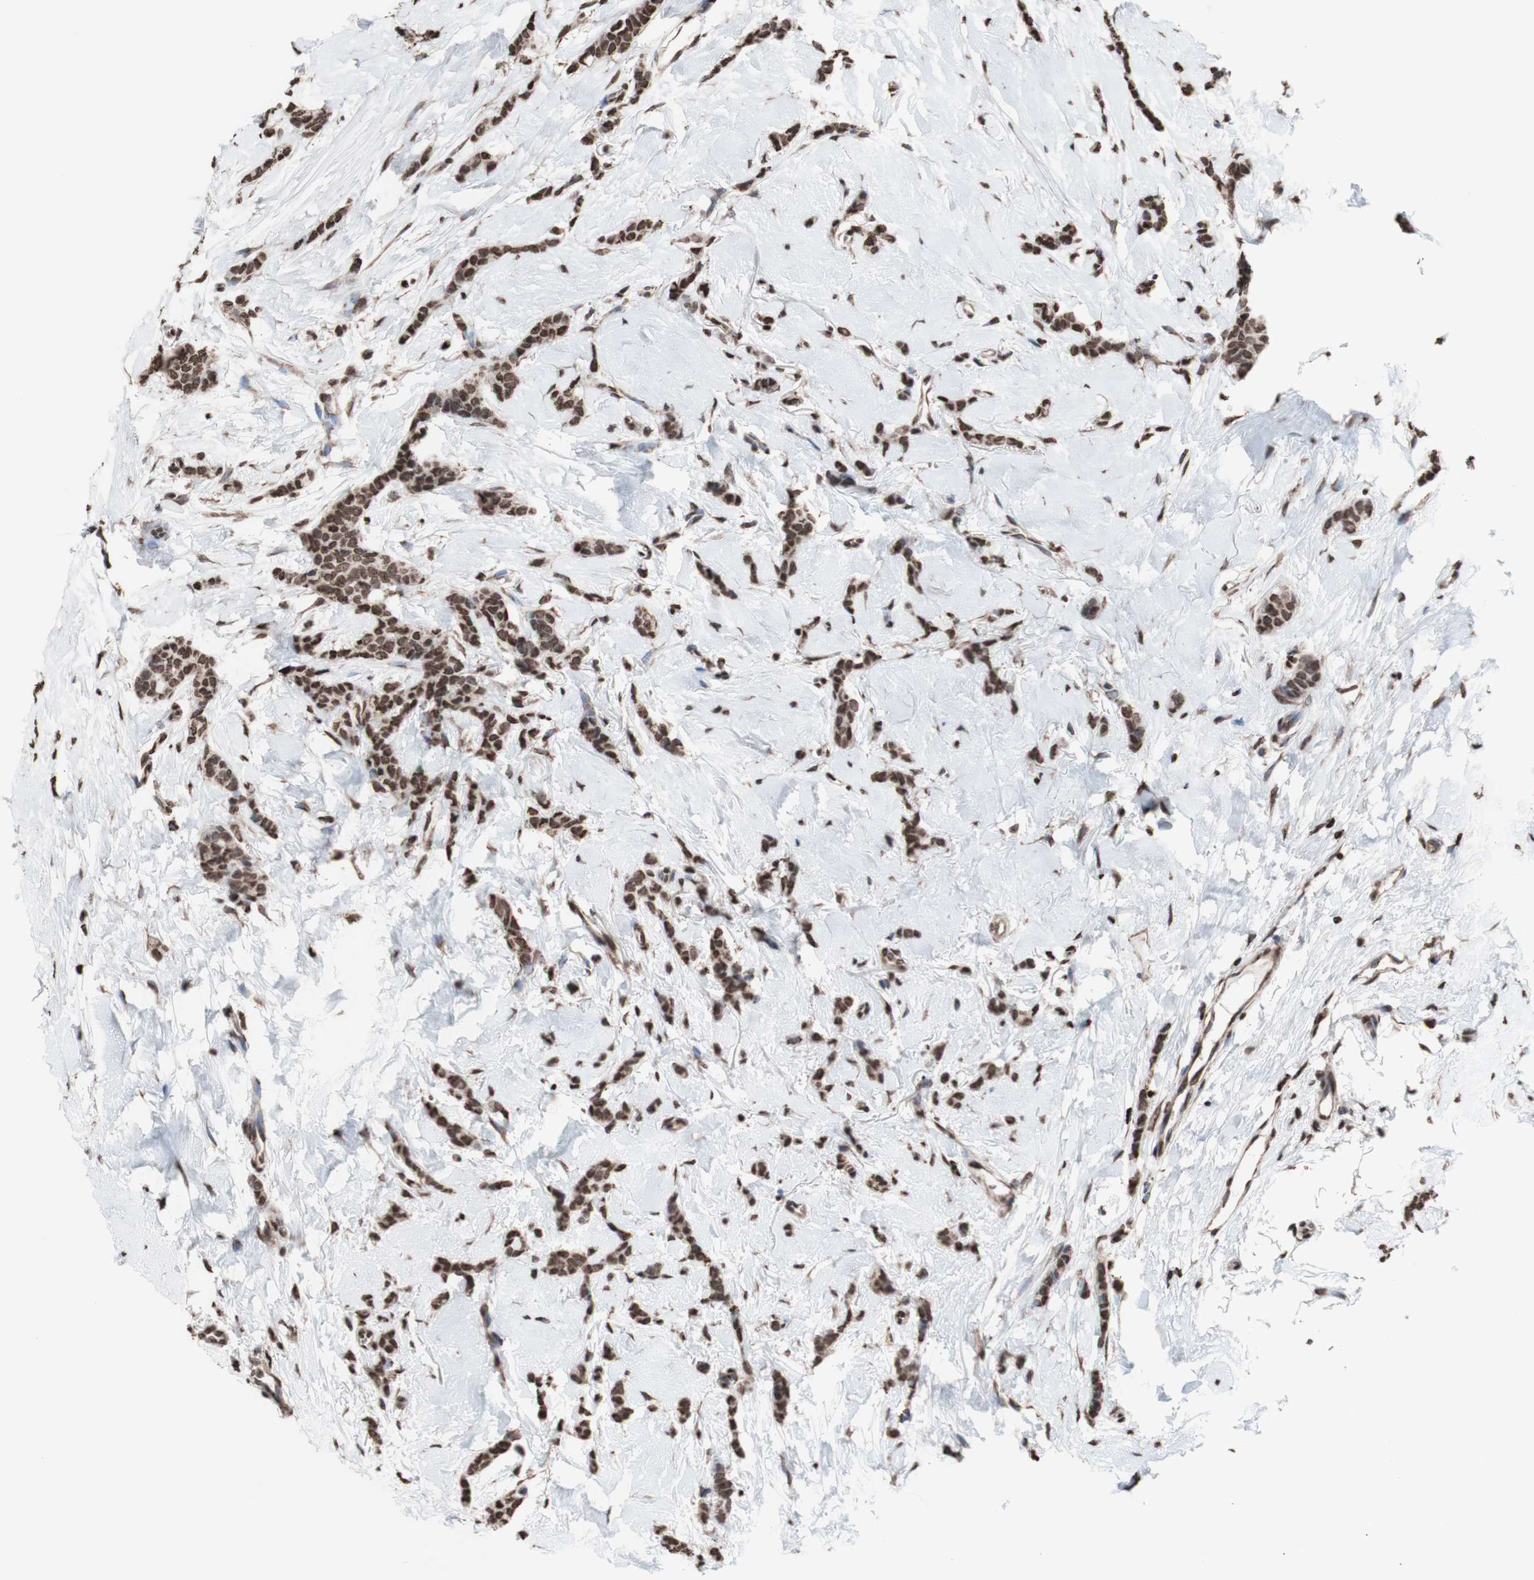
{"staining": {"intensity": "moderate", "quantity": ">75%", "location": "nuclear"}, "tissue": "breast cancer", "cell_type": "Tumor cells", "image_type": "cancer", "snomed": [{"axis": "morphology", "description": "Lobular carcinoma"}, {"axis": "topography", "description": "Skin"}, {"axis": "topography", "description": "Breast"}], "caption": "Human lobular carcinoma (breast) stained with a protein marker exhibits moderate staining in tumor cells.", "gene": "SNAI2", "patient": {"sex": "female", "age": 46}}